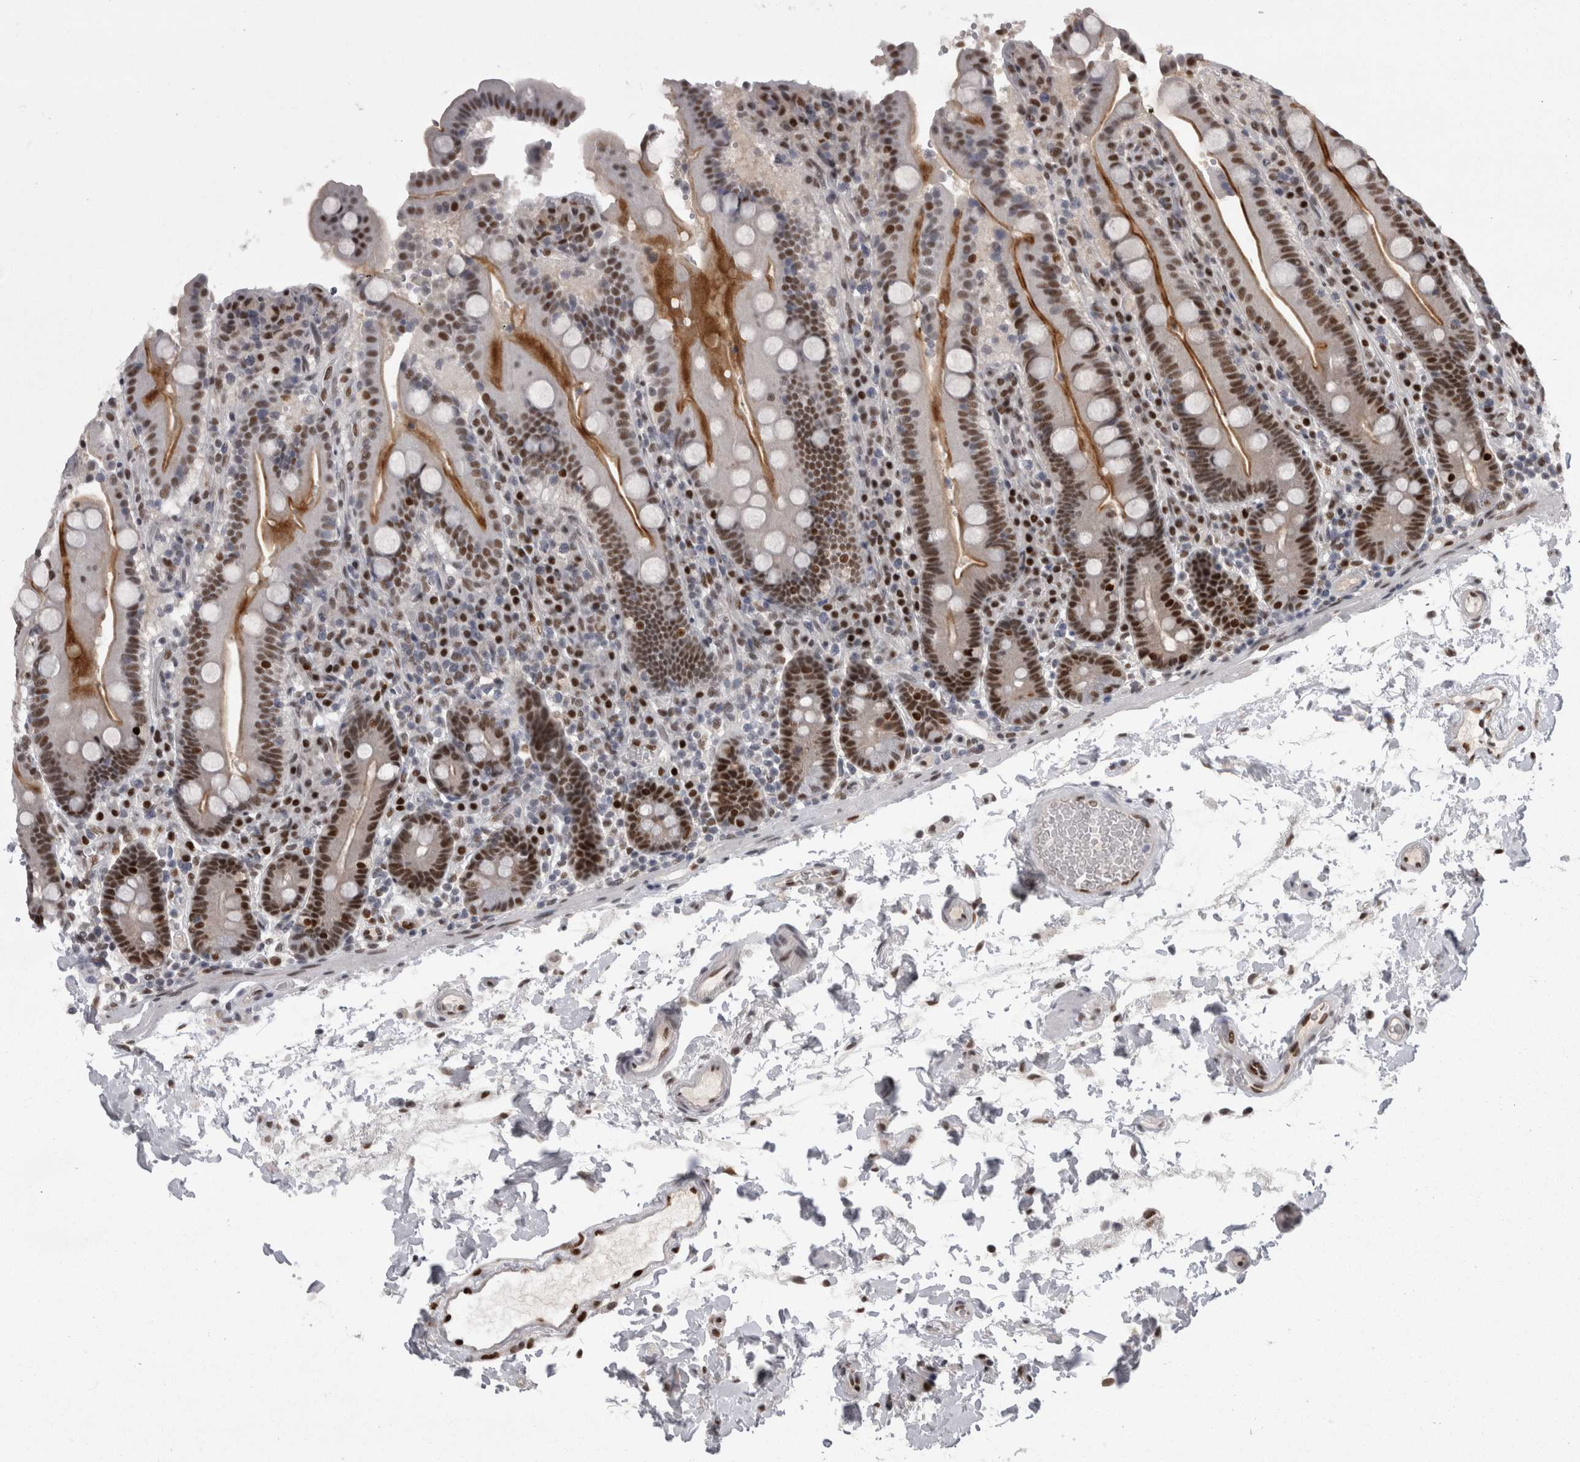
{"staining": {"intensity": "strong", "quantity": ">75%", "location": "cytoplasmic/membranous,nuclear"}, "tissue": "duodenum", "cell_type": "Glandular cells", "image_type": "normal", "snomed": [{"axis": "morphology", "description": "Normal tissue, NOS"}, {"axis": "topography", "description": "Small intestine, NOS"}], "caption": "Immunohistochemical staining of benign duodenum exhibits high levels of strong cytoplasmic/membranous,nuclear expression in about >75% of glandular cells. Using DAB (3,3'-diaminobenzidine) (brown) and hematoxylin (blue) stains, captured at high magnification using brightfield microscopy.", "gene": "C1orf54", "patient": {"sex": "female", "age": 71}}